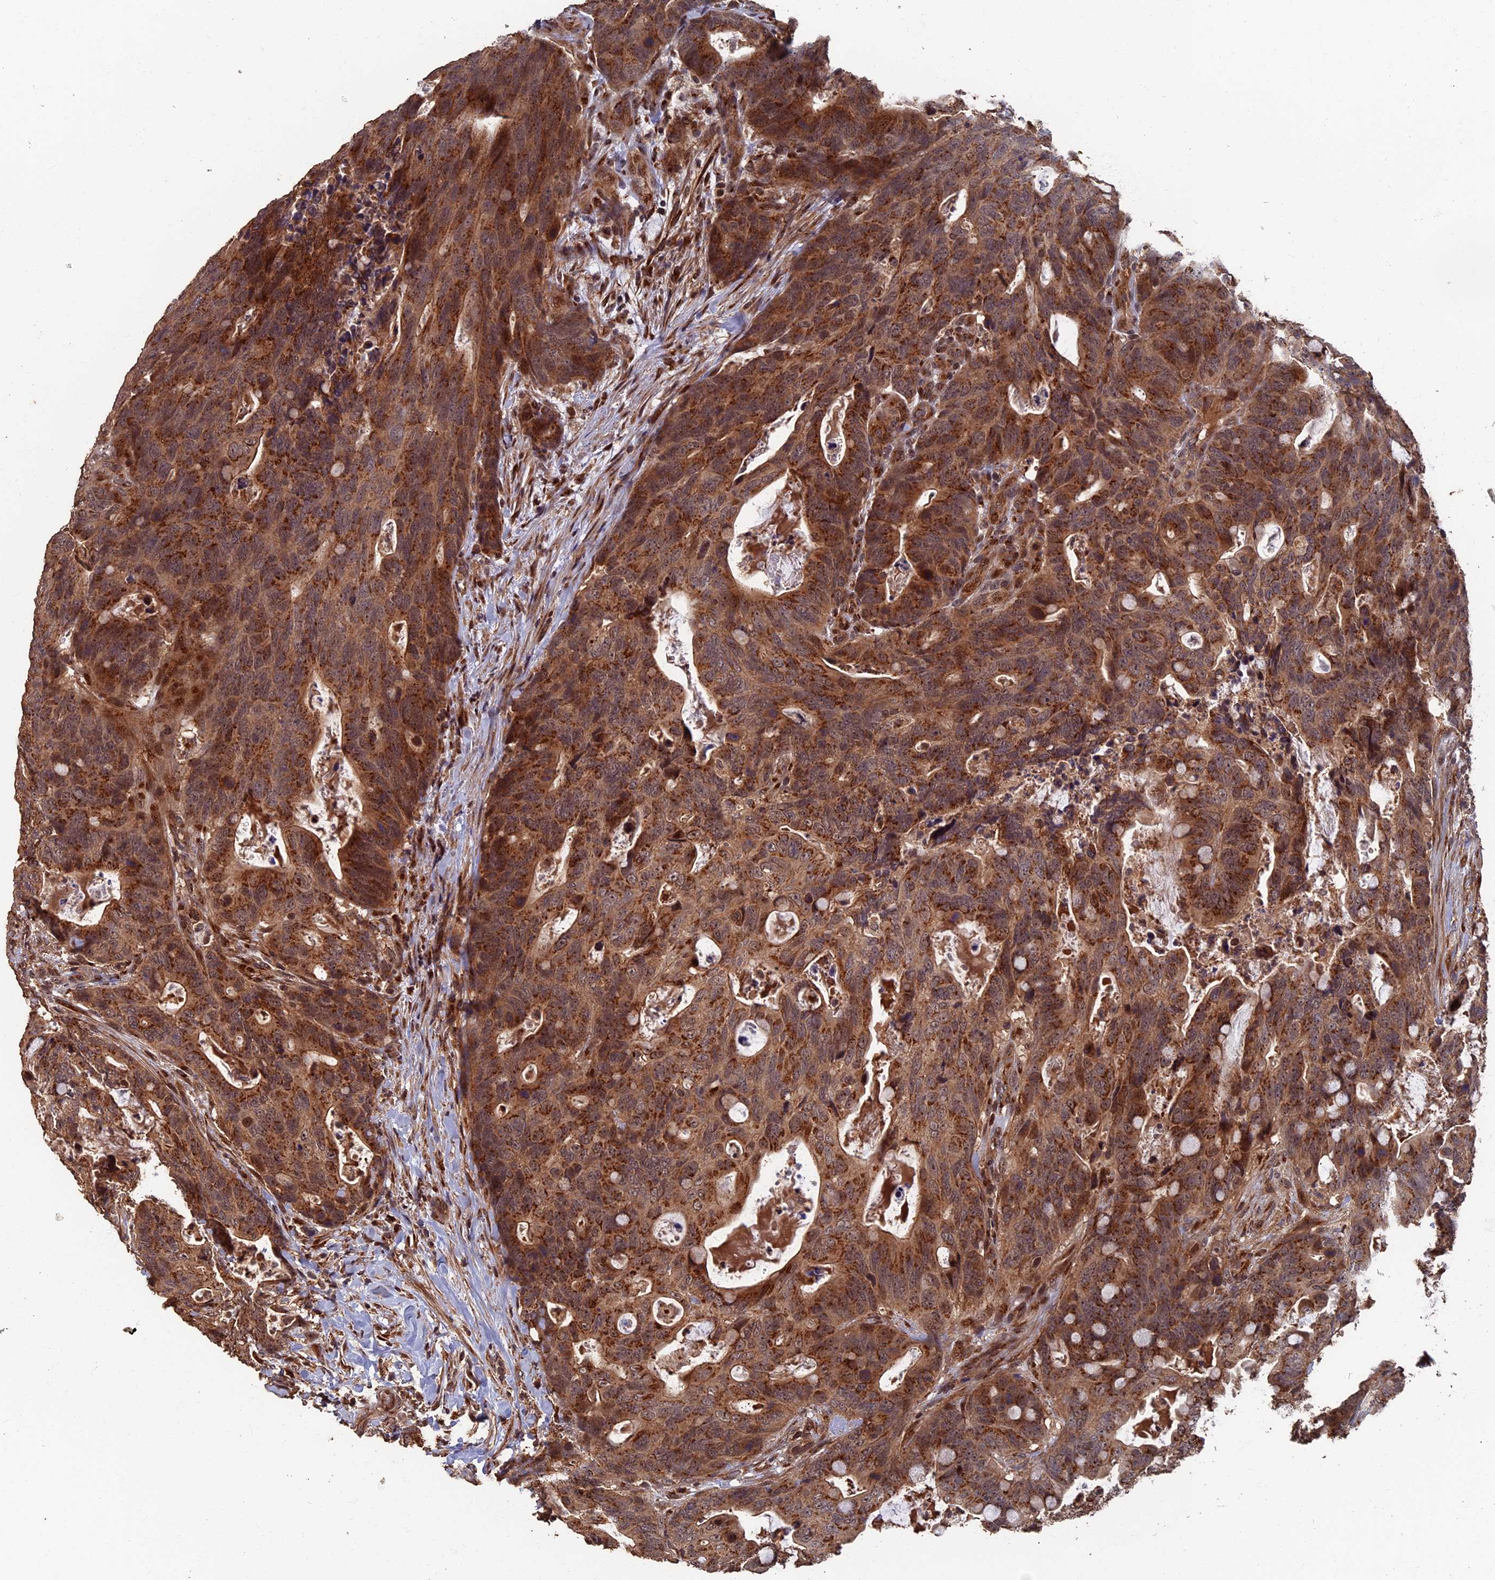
{"staining": {"intensity": "strong", "quantity": ">75%", "location": "cytoplasmic/membranous"}, "tissue": "colorectal cancer", "cell_type": "Tumor cells", "image_type": "cancer", "snomed": [{"axis": "morphology", "description": "Adenocarcinoma, NOS"}, {"axis": "topography", "description": "Colon"}], "caption": "Immunohistochemical staining of colorectal cancer shows high levels of strong cytoplasmic/membranous protein positivity in approximately >75% of tumor cells.", "gene": "RASGRF1", "patient": {"sex": "female", "age": 82}}